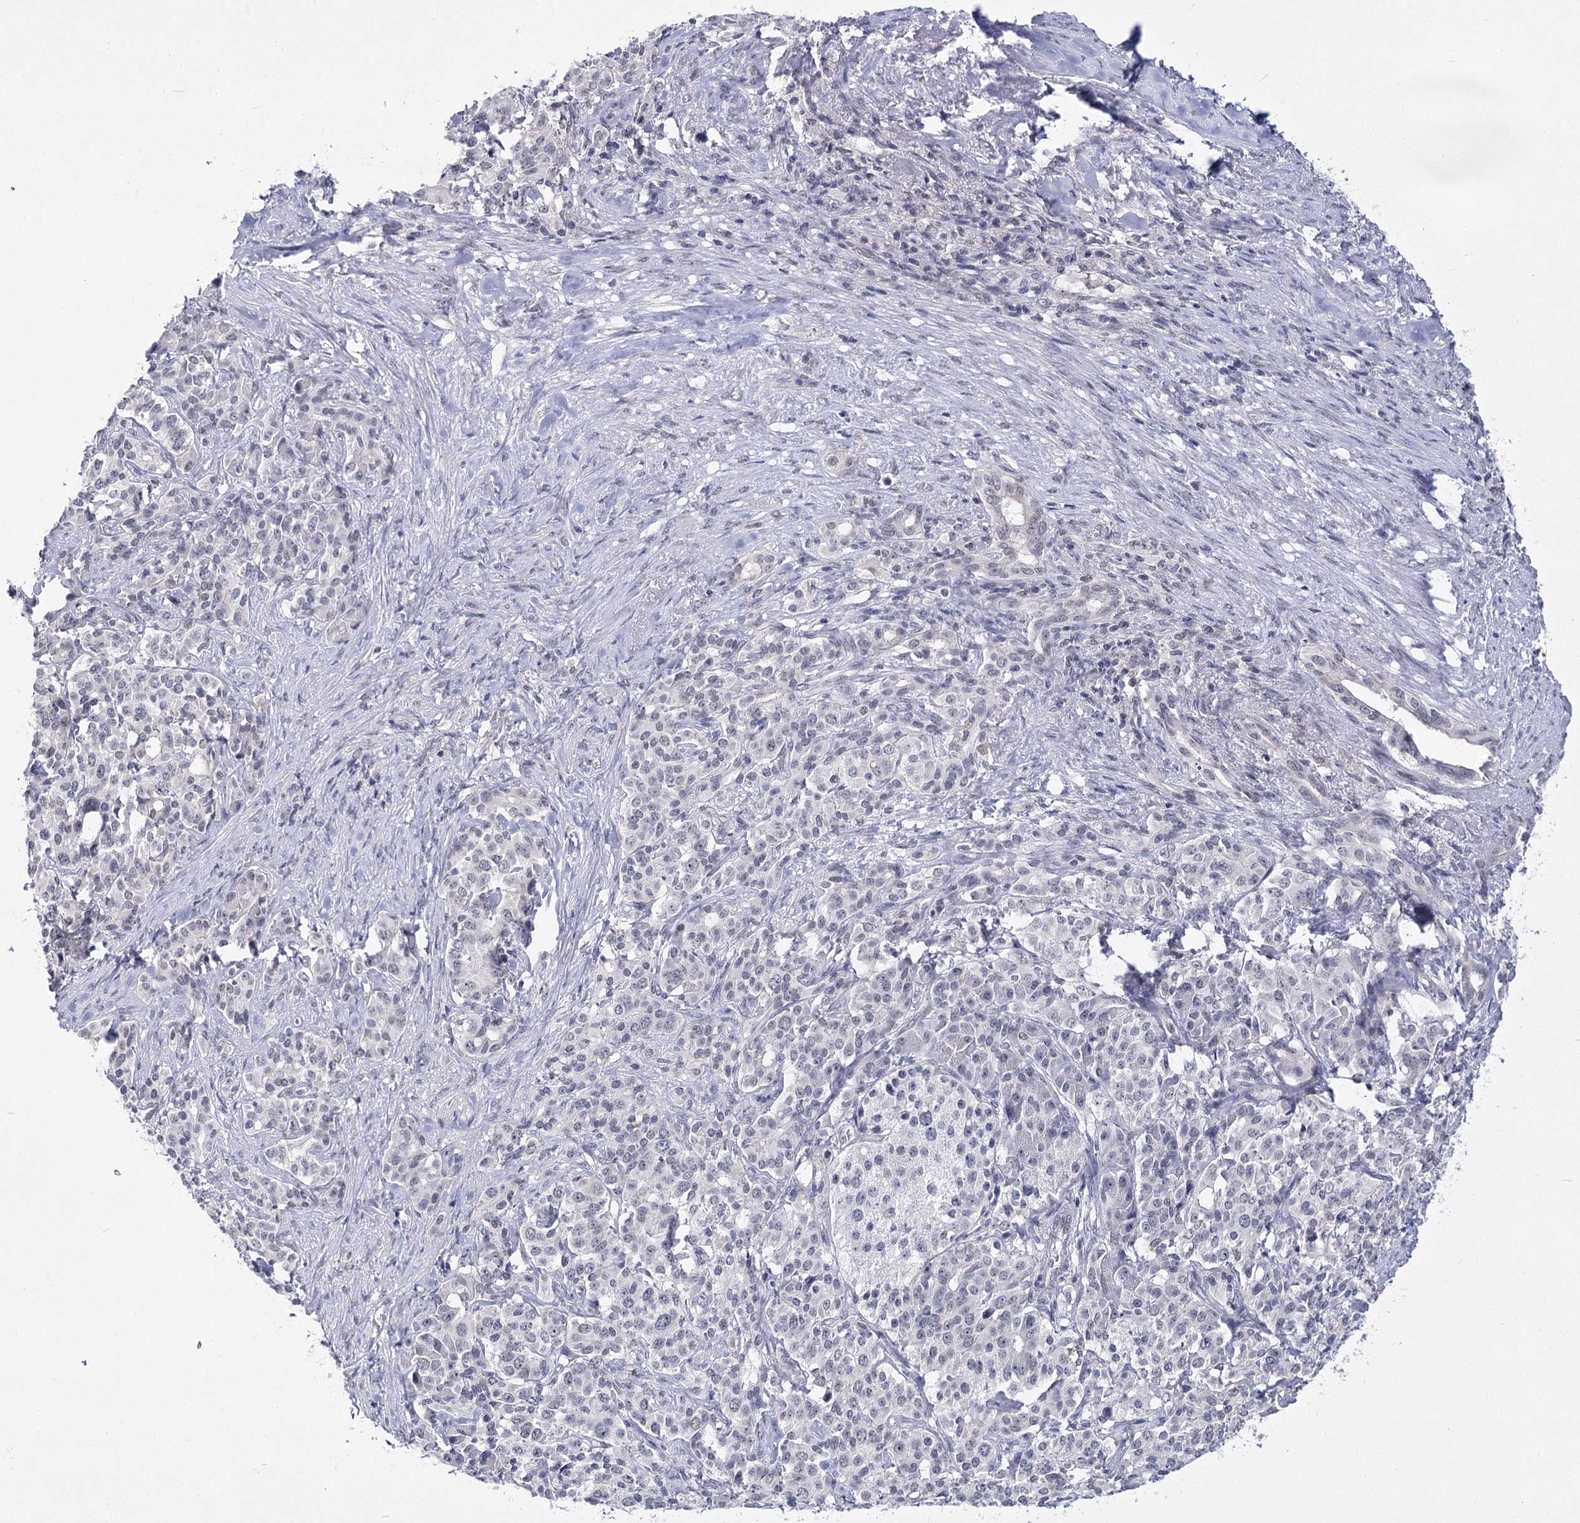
{"staining": {"intensity": "negative", "quantity": "none", "location": "none"}, "tissue": "pancreatic cancer", "cell_type": "Tumor cells", "image_type": "cancer", "snomed": [{"axis": "morphology", "description": "Adenocarcinoma, NOS"}, {"axis": "topography", "description": "Pancreas"}], "caption": "The image demonstrates no staining of tumor cells in adenocarcinoma (pancreatic). (Stains: DAB IHC with hematoxylin counter stain, Microscopy: brightfield microscopy at high magnification).", "gene": "ATP10B", "patient": {"sex": "female", "age": 74}}